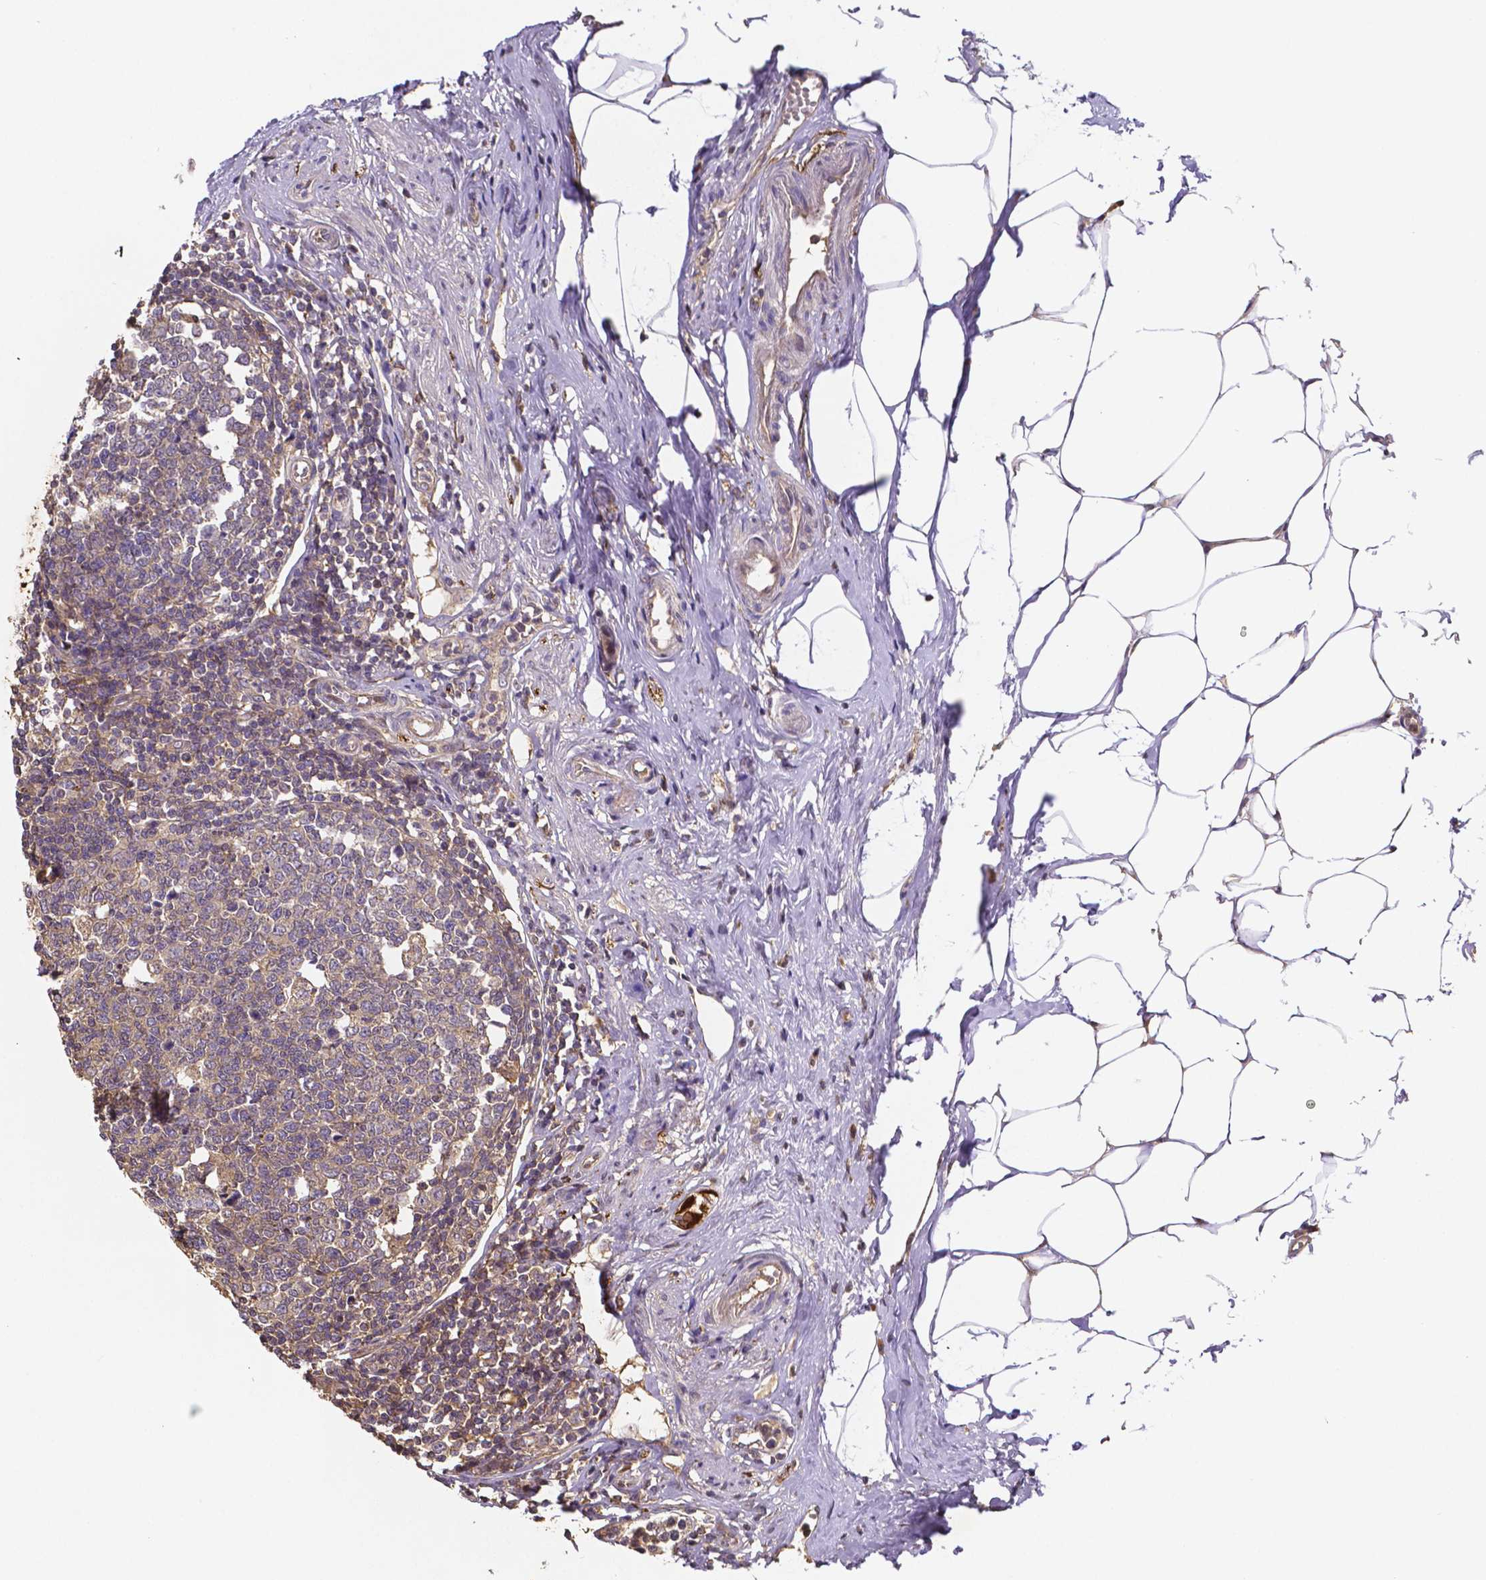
{"staining": {"intensity": "moderate", "quantity": ">75%", "location": "cytoplasmic/membranous"}, "tissue": "appendix", "cell_type": "Glandular cells", "image_type": "normal", "snomed": [{"axis": "morphology", "description": "Normal tissue, NOS"}, {"axis": "morphology", "description": "Carcinoma, endometroid"}, {"axis": "topography", "description": "Appendix"}, {"axis": "topography", "description": "Colon"}], "caption": "An immunohistochemistry photomicrograph of benign tissue is shown. Protein staining in brown highlights moderate cytoplasmic/membranous positivity in appendix within glandular cells. The staining is performed using DAB brown chromogen to label protein expression. The nuclei are counter-stained blue using hematoxylin.", "gene": "RNF123", "patient": {"sex": "female", "age": 60}}